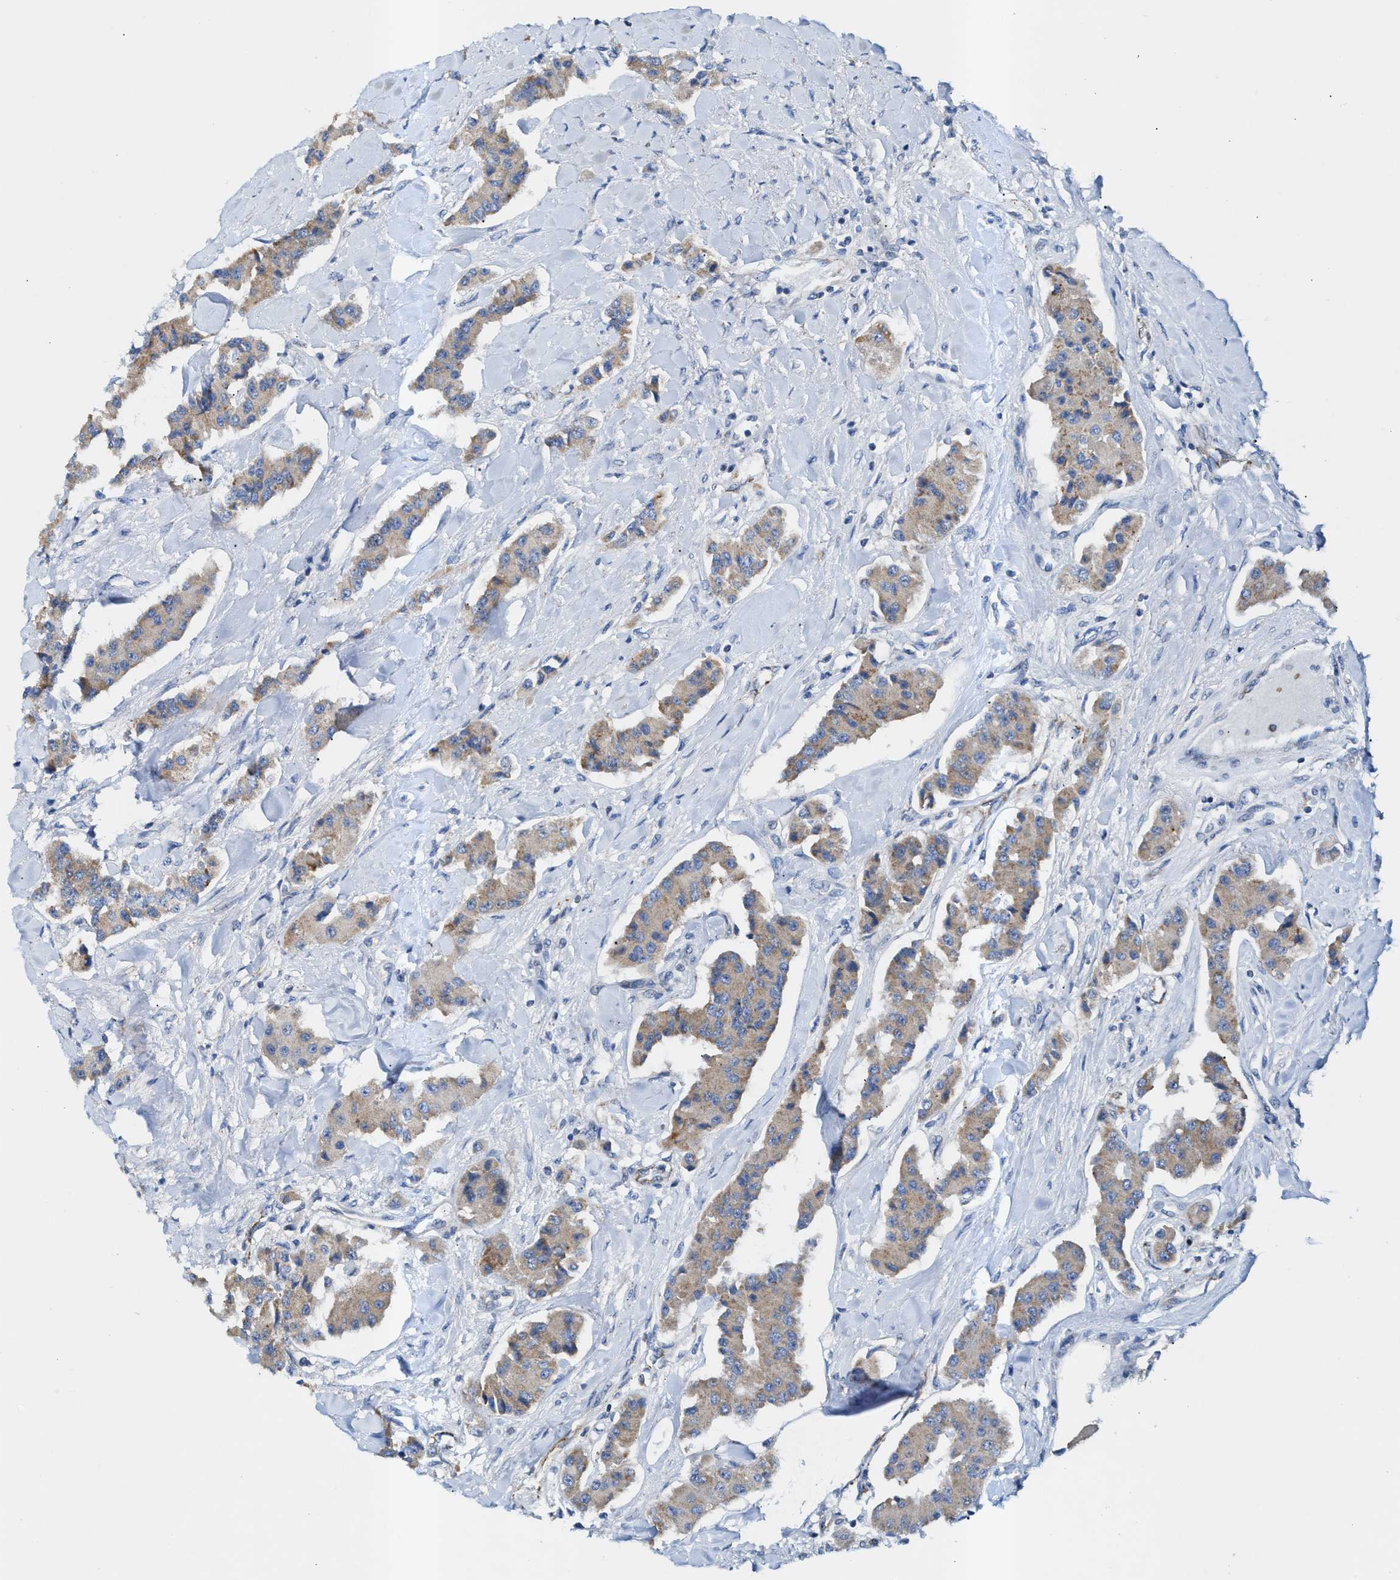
{"staining": {"intensity": "weak", "quantity": "25%-75%", "location": "cytoplasmic/membranous"}, "tissue": "carcinoid", "cell_type": "Tumor cells", "image_type": "cancer", "snomed": [{"axis": "morphology", "description": "Carcinoid, malignant, NOS"}, {"axis": "topography", "description": "Pancreas"}], "caption": "There is low levels of weak cytoplasmic/membranous positivity in tumor cells of carcinoid, as demonstrated by immunohistochemical staining (brown color).", "gene": "JAG1", "patient": {"sex": "male", "age": 41}}